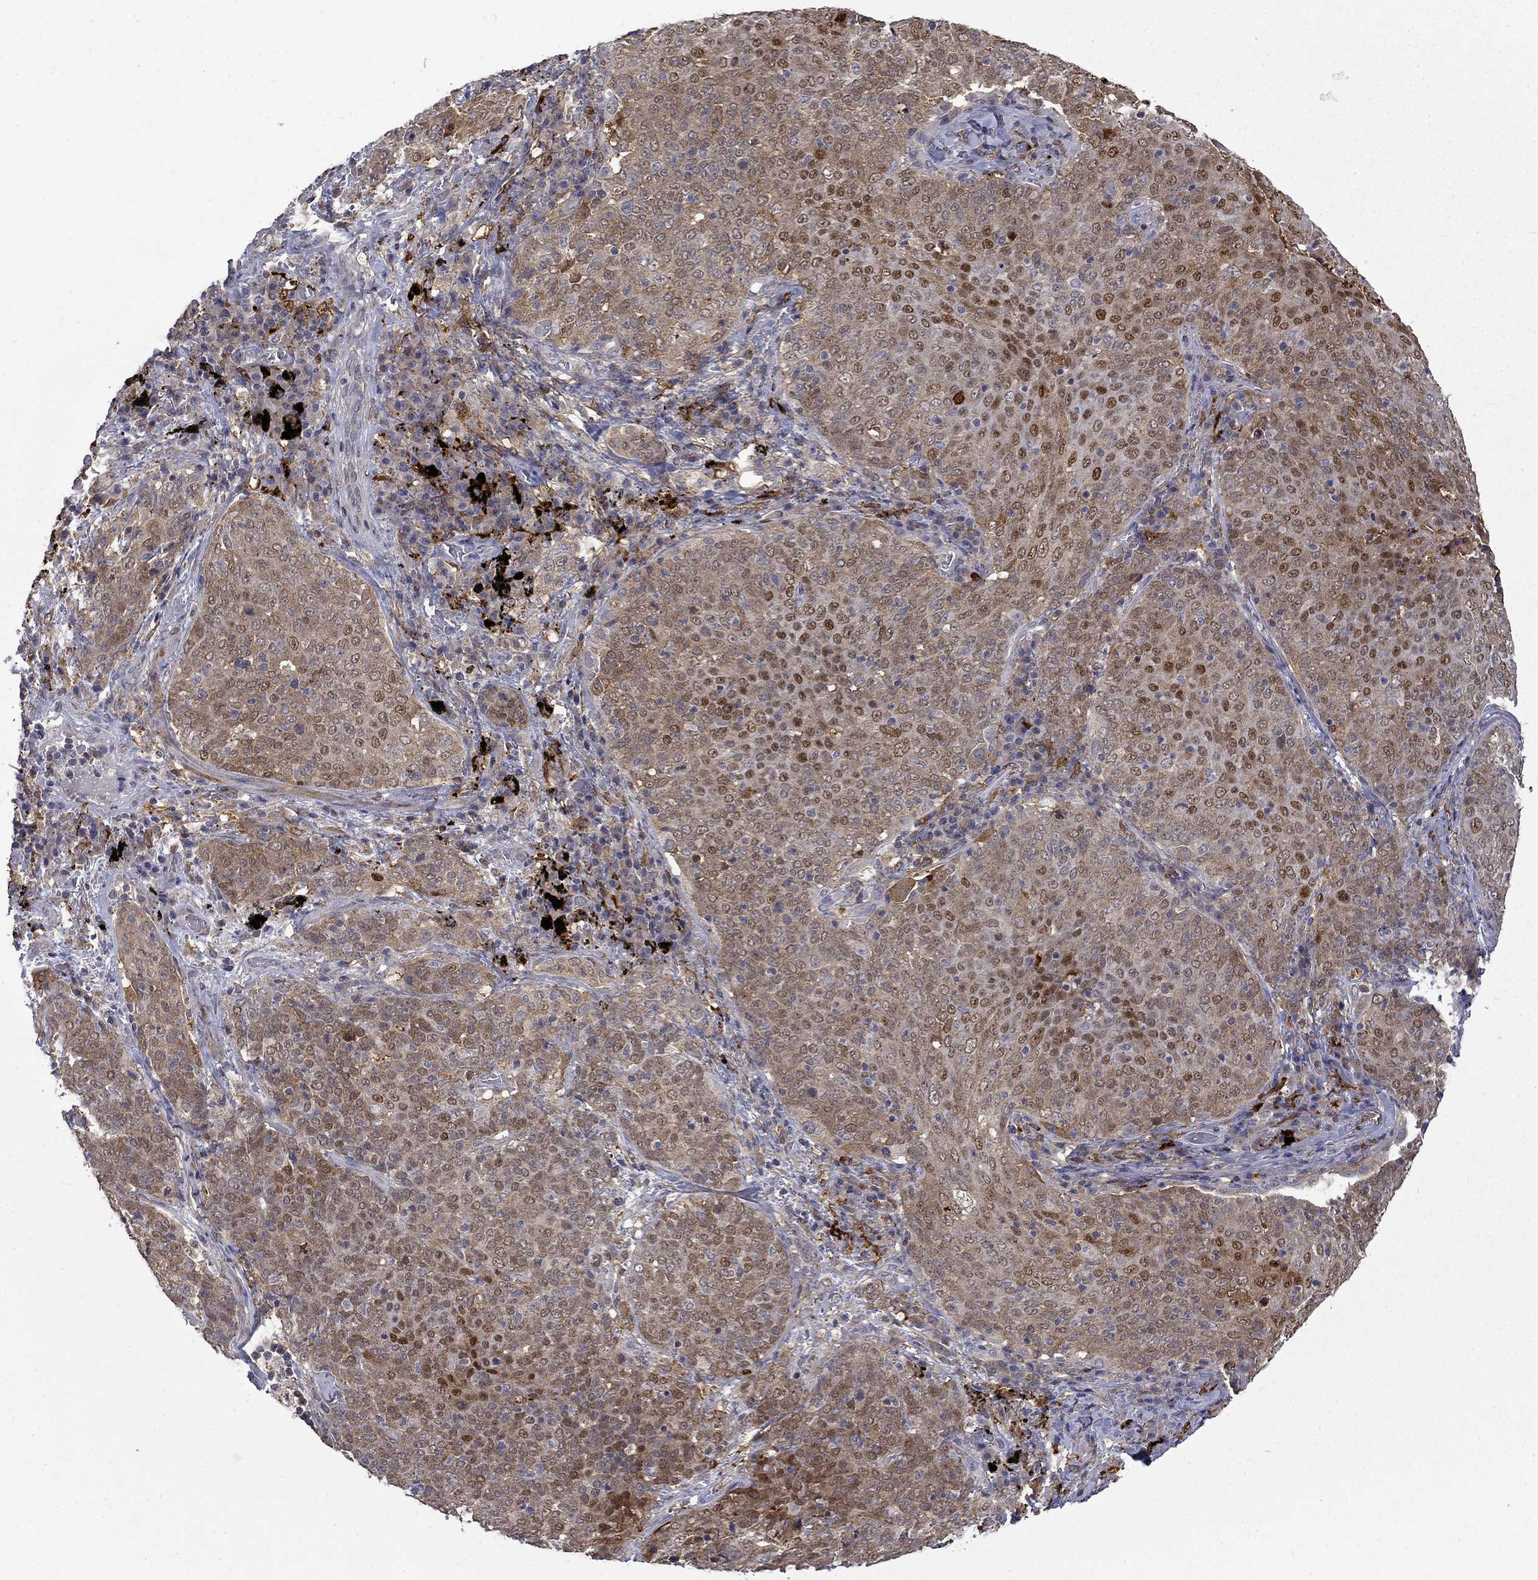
{"staining": {"intensity": "strong", "quantity": "25%-75%", "location": "cytoplasmic/membranous,nuclear"}, "tissue": "lung cancer", "cell_type": "Tumor cells", "image_type": "cancer", "snomed": [{"axis": "morphology", "description": "Squamous cell carcinoma, NOS"}, {"axis": "topography", "description": "Lung"}], "caption": "Immunohistochemical staining of human squamous cell carcinoma (lung) shows strong cytoplasmic/membranous and nuclear protein positivity in approximately 25%-75% of tumor cells.", "gene": "PCBP3", "patient": {"sex": "male", "age": 82}}